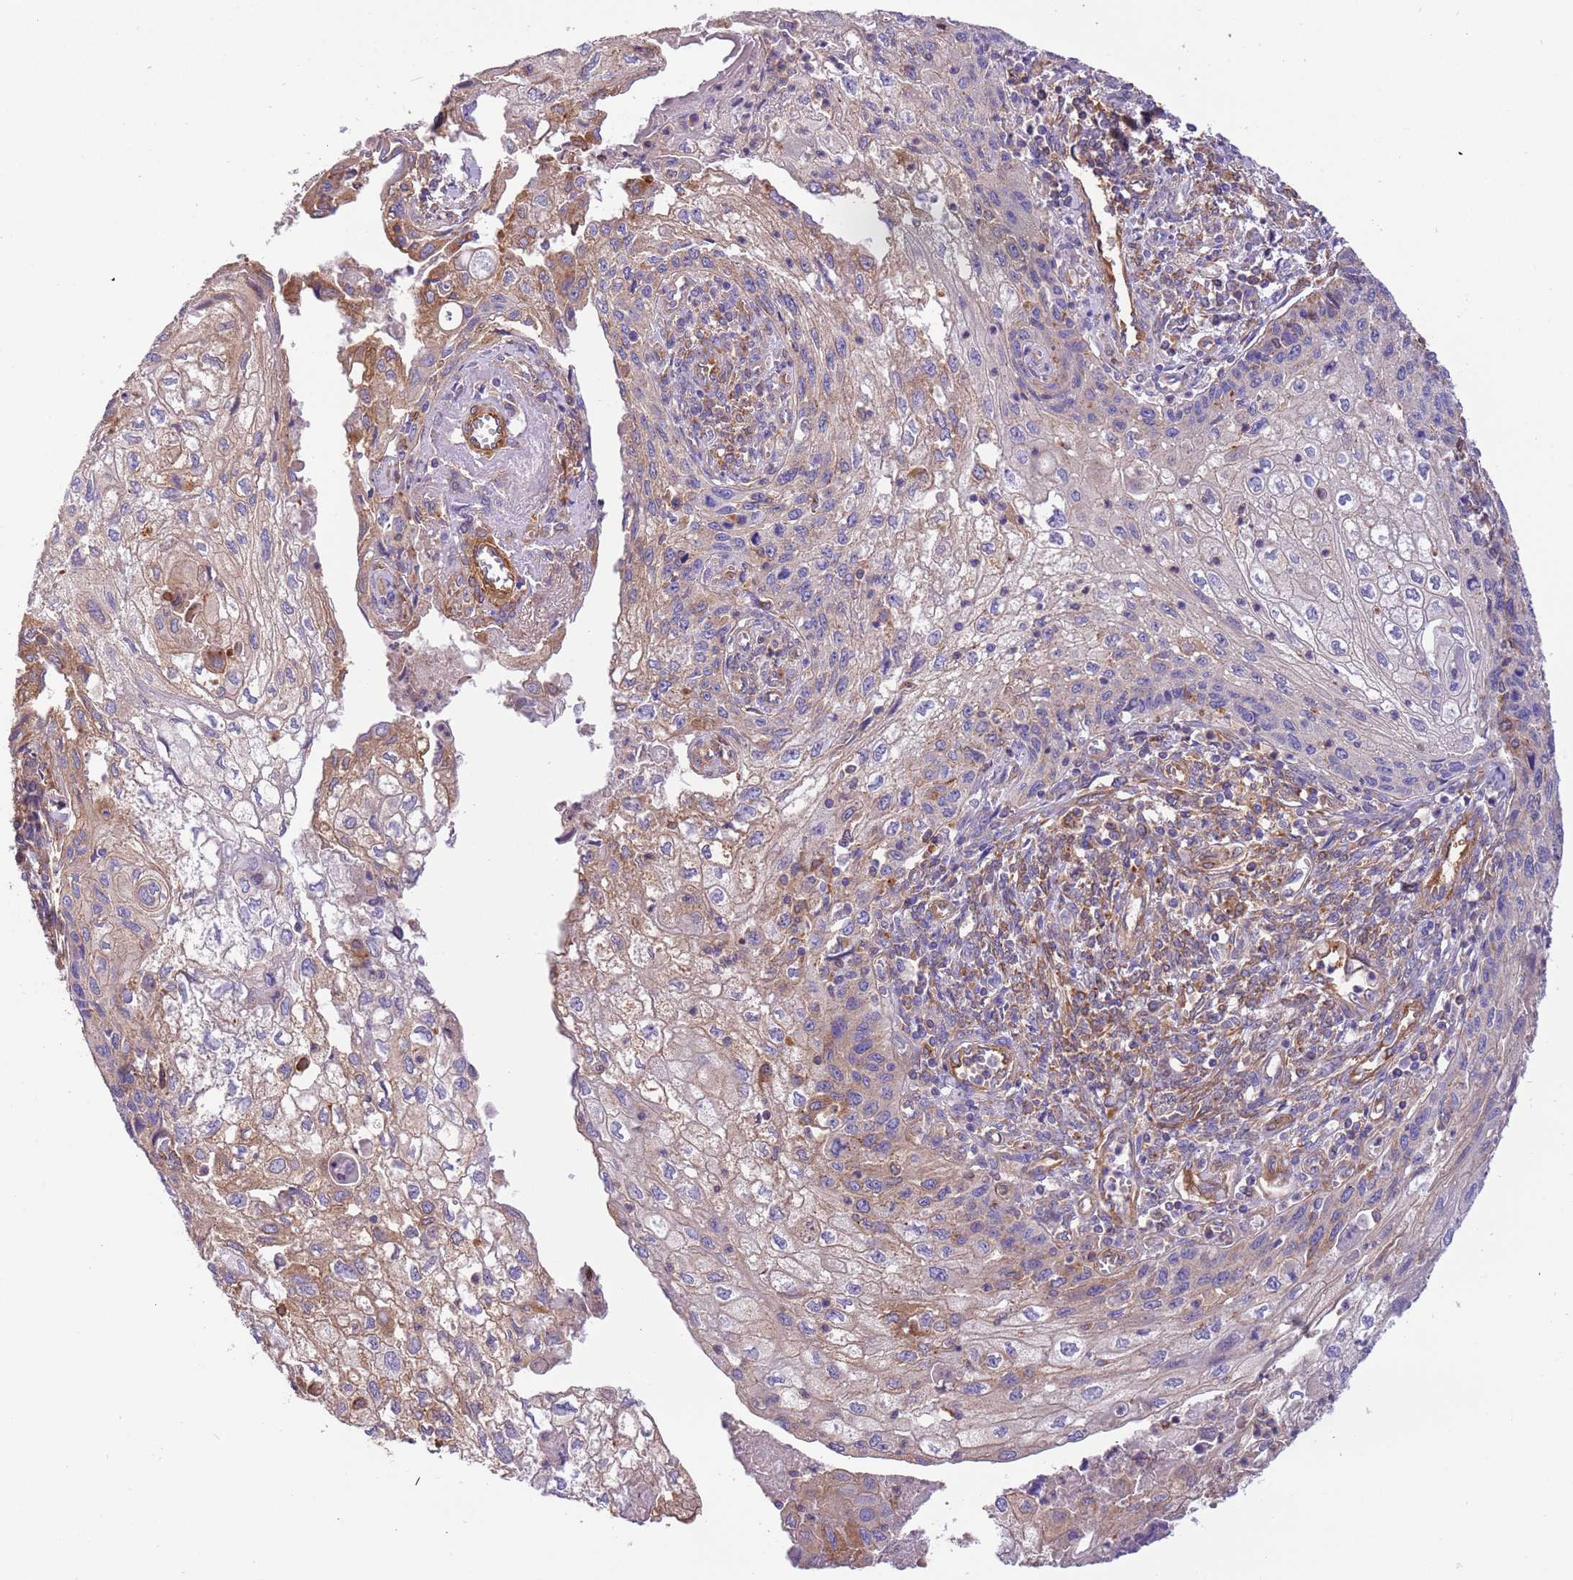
{"staining": {"intensity": "weak", "quantity": "25%-75%", "location": "cytoplasmic/membranous"}, "tissue": "cervical cancer", "cell_type": "Tumor cells", "image_type": "cancer", "snomed": [{"axis": "morphology", "description": "Squamous cell carcinoma, NOS"}, {"axis": "topography", "description": "Cervix"}], "caption": "A brown stain shows weak cytoplasmic/membranous expression of a protein in human cervical cancer tumor cells.", "gene": "NAALADL1", "patient": {"sex": "female", "age": 67}}